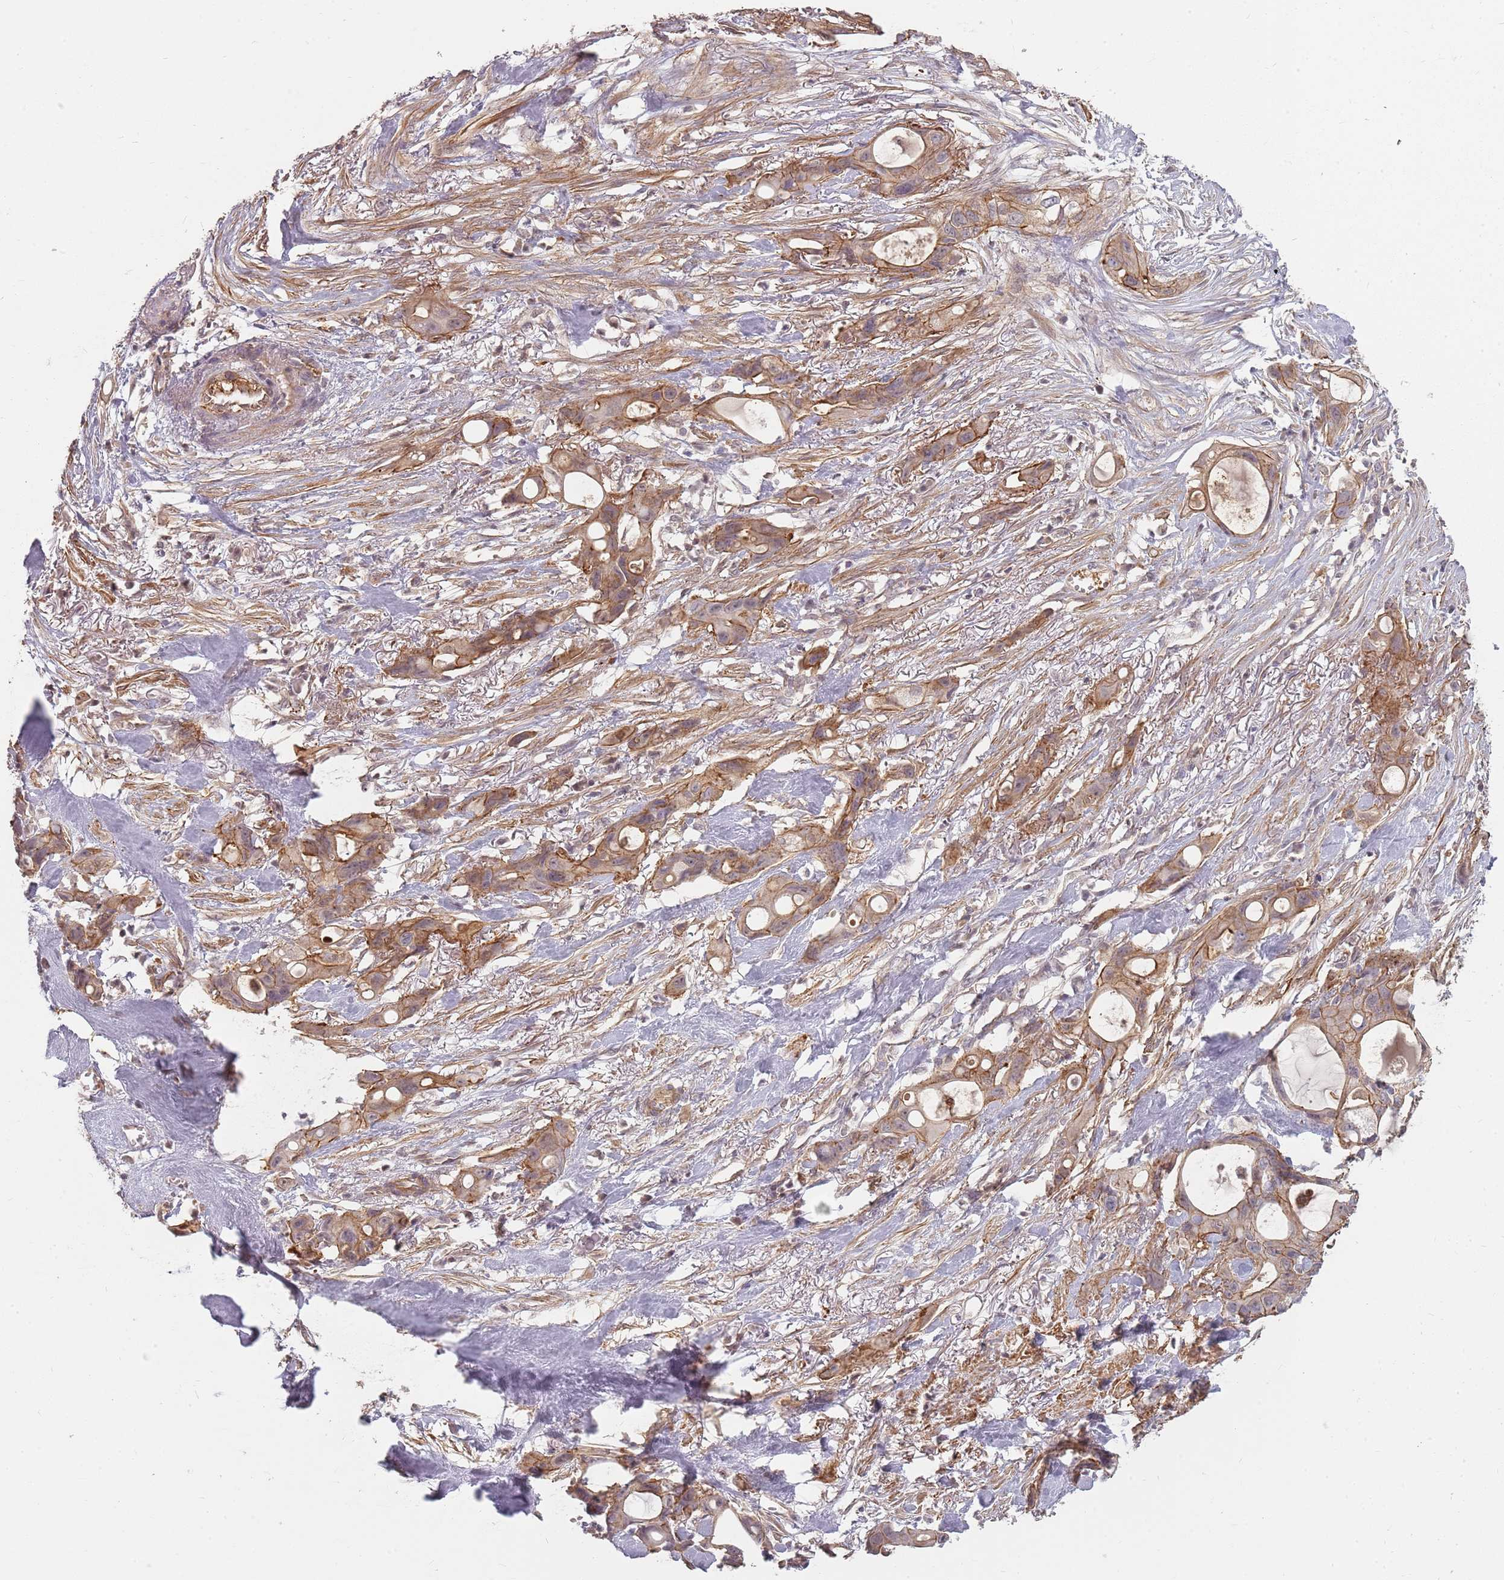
{"staining": {"intensity": "moderate", "quantity": ">75%", "location": "cytoplasmic/membranous"}, "tissue": "ovarian cancer", "cell_type": "Tumor cells", "image_type": "cancer", "snomed": [{"axis": "morphology", "description": "Cystadenocarcinoma, mucinous, NOS"}, {"axis": "topography", "description": "Ovary"}], "caption": "Tumor cells show medium levels of moderate cytoplasmic/membranous staining in about >75% of cells in human ovarian cancer. Immunohistochemistry (ihc) stains the protein of interest in brown and the nuclei are stained blue.", "gene": "PPP1R14C", "patient": {"sex": "female", "age": 70}}